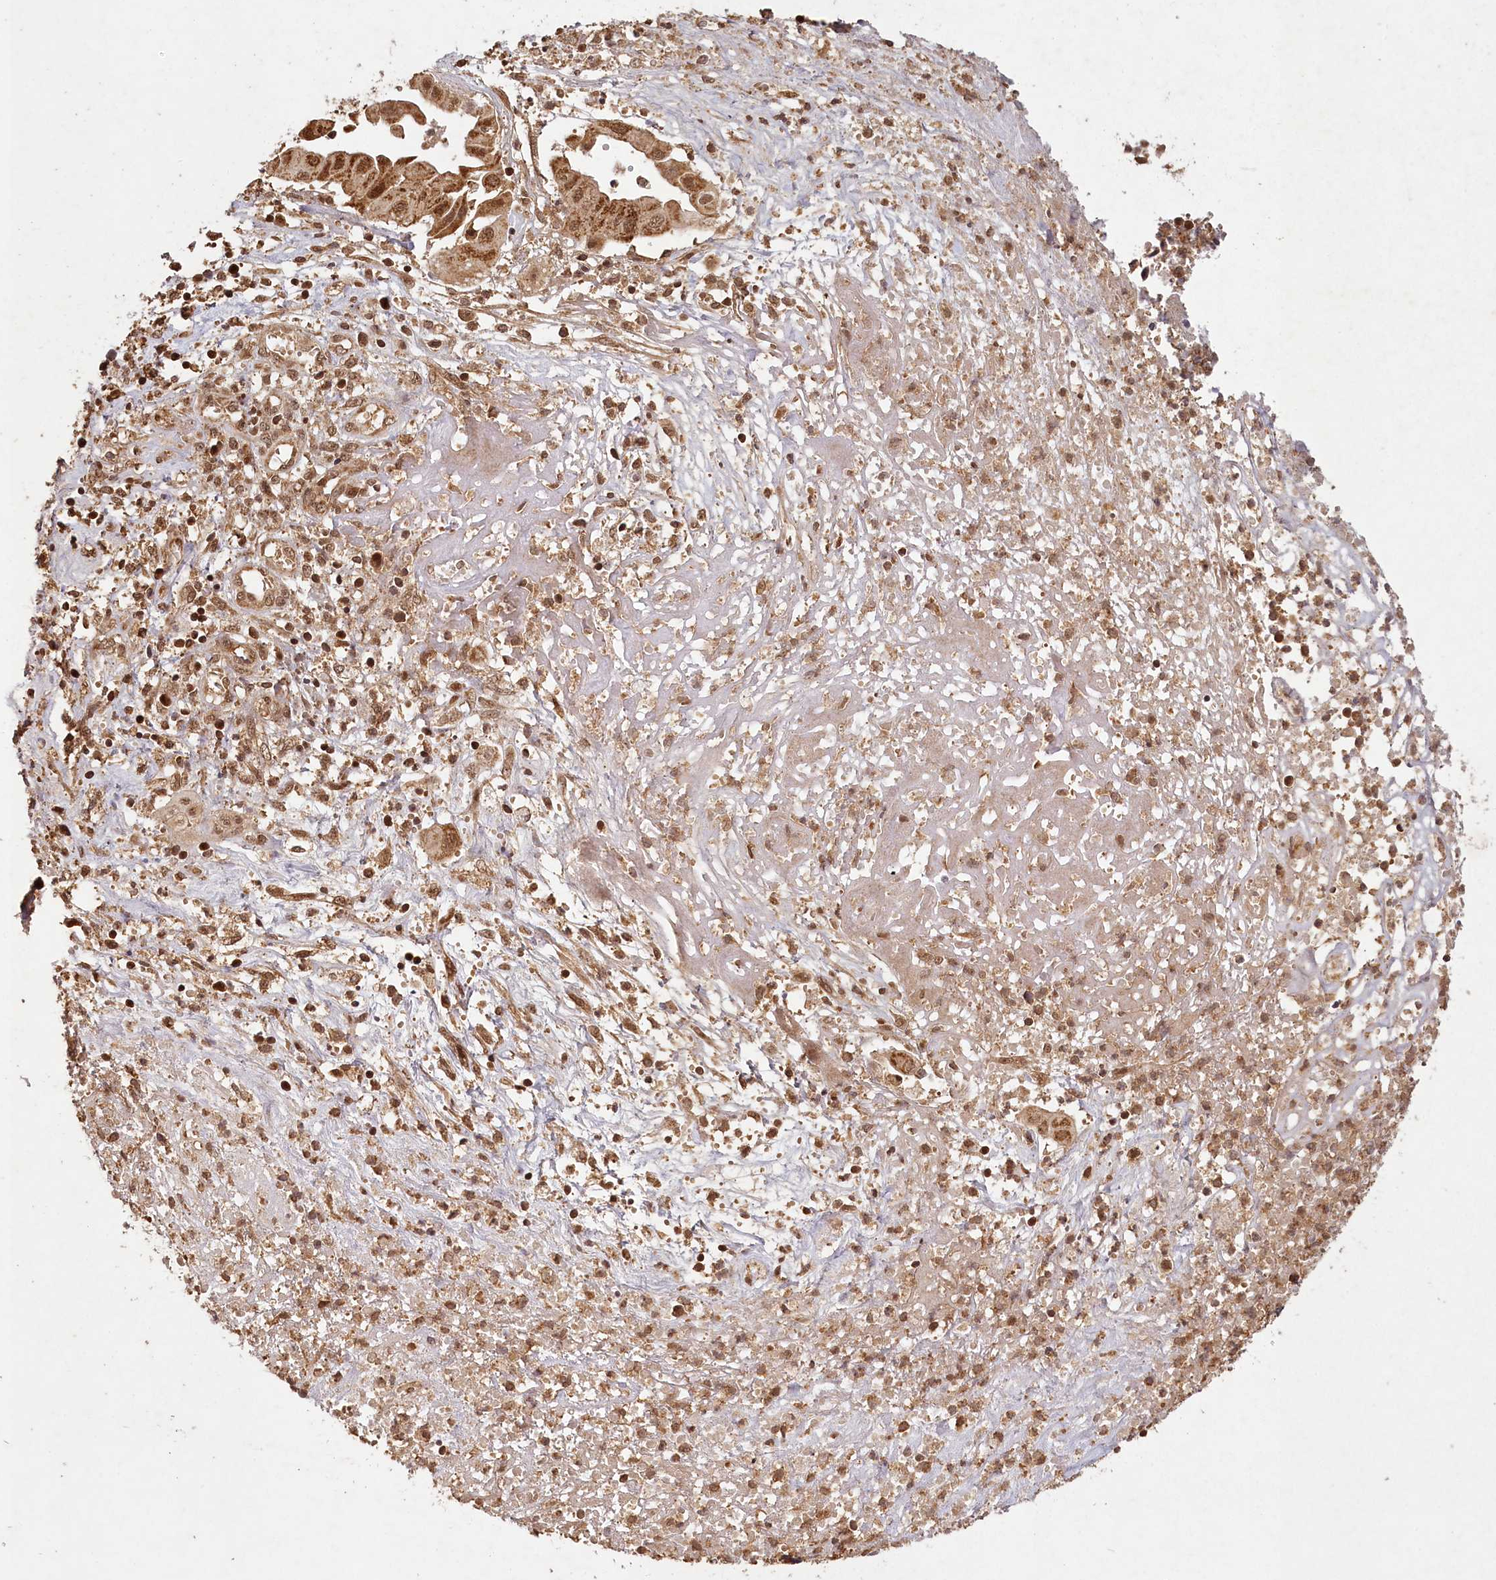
{"staining": {"intensity": "moderate", "quantity": ">75%", "location": "cytoplasmic/membranous,nuclear"}, "tissue": "endometrial cancer", "cell_type": "Tumor cells", "image_type": "cancer", "snomed": [{"axis": "morphology", "description": "Adenocarcinoma, NOS"}, {"axis": "topography", "description": "Uterus"}, {"axis": "topography", "description": "Endometrium"}], "caption": "DAB immunohistochemical staining of human endometrial cancer (adenocarcinoma) demonstrates moderate cytoplasmic/membranous and nuclear protein positivity in about >75% of tumor cells.", "gene": "MICU1", "patient": {"sex": "female", "age": 70}}